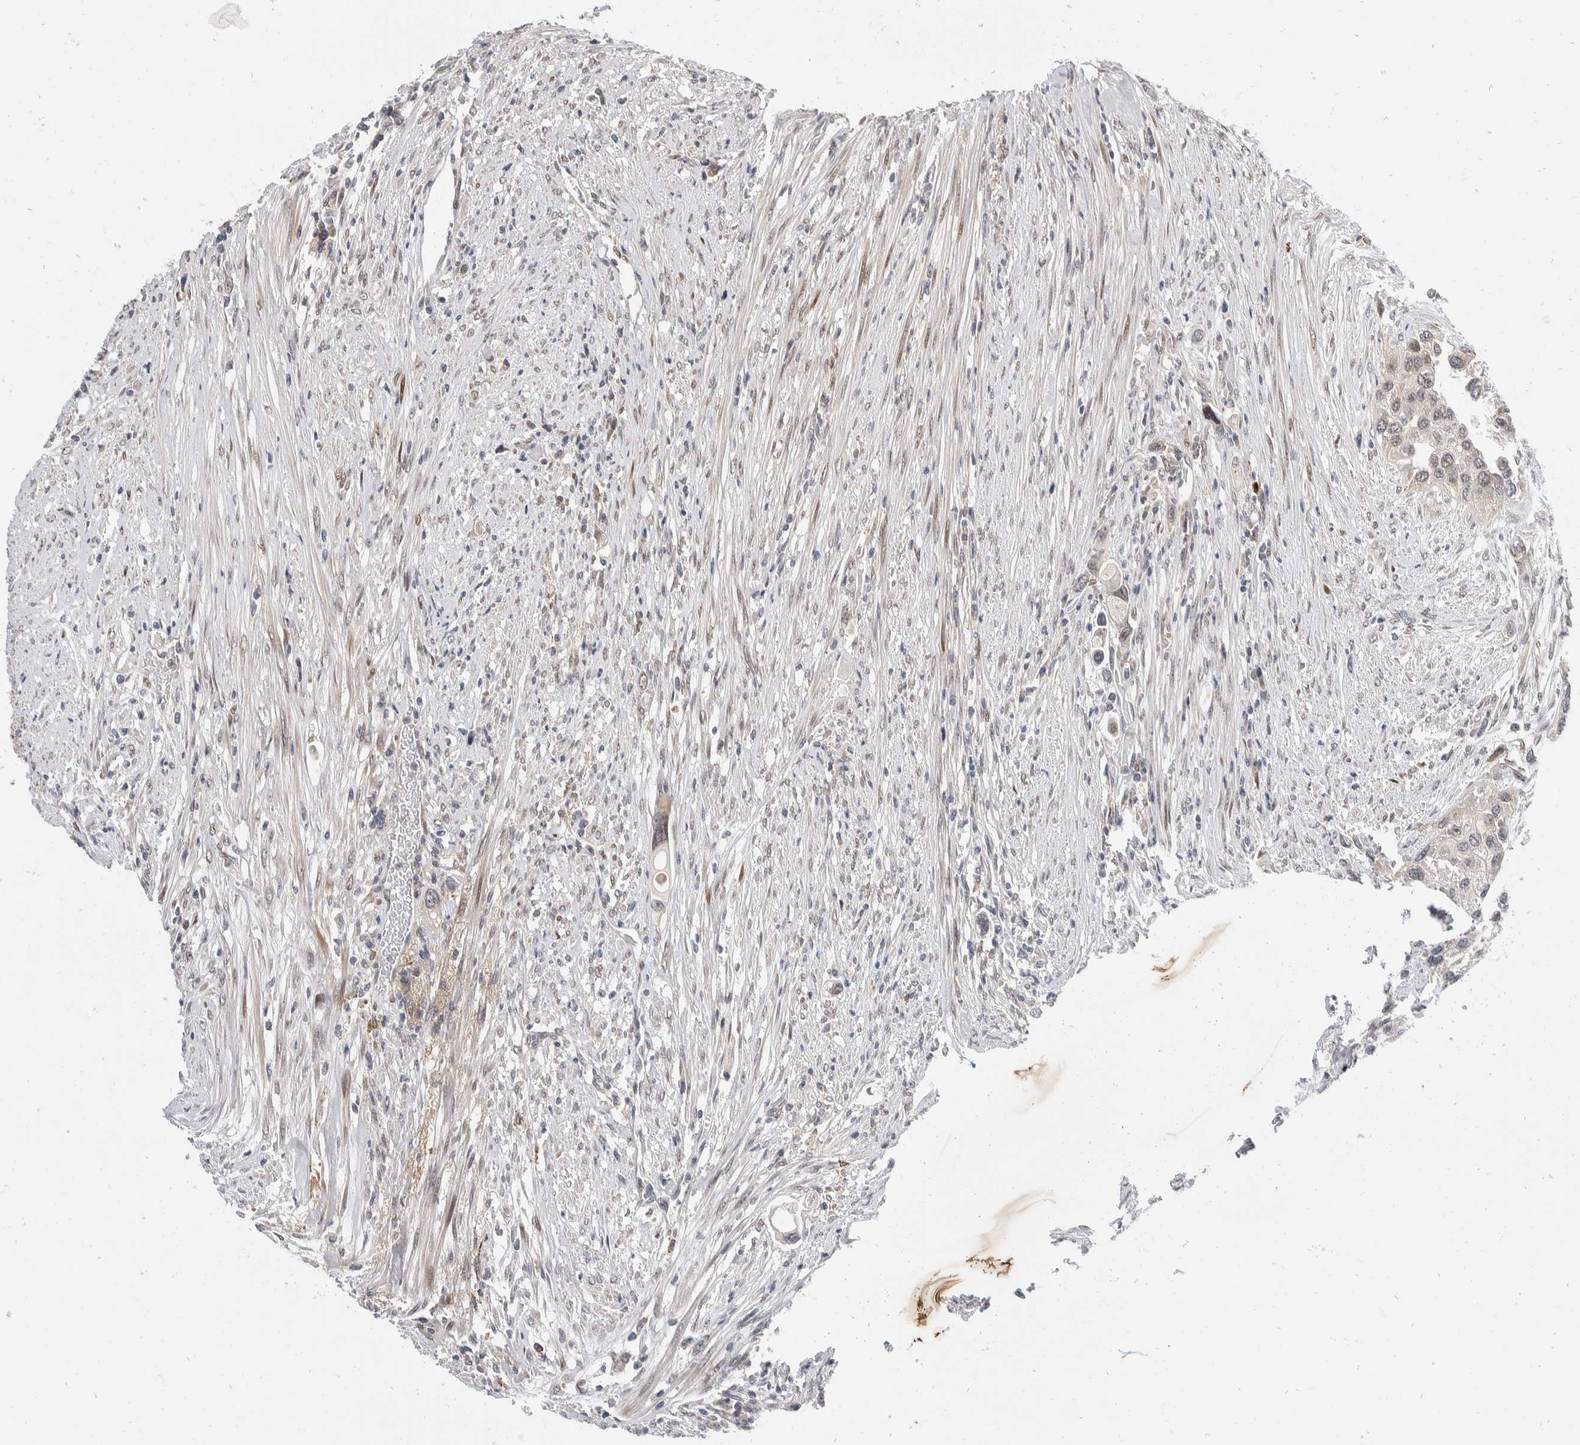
{"staining": {"intensity": "weak", "quantity": "25%-75%", "location": "nuclear"}, "tissue": "urothelial cancer", "cell_type": "Tumor cells", "image_type": "cancer", "snomed": [{"axis": "morphology", "description": "Urothelial carcinoma, High grade"}, {"axis": "topography", "description": "Urinary bladder"}], "caption": "Immunohistochemistry (IHC) image of neoplastic tissue: human urothelial carcinoma (high-grade) stained using immunohistochemistry (IHC) displays low levels of weak protein expression localized specifically in the nuclear of tumor cells, appearing as a nuclear brown color.", "gene": "ZNF703", "patient": {"sex": "female", "age": 56}}